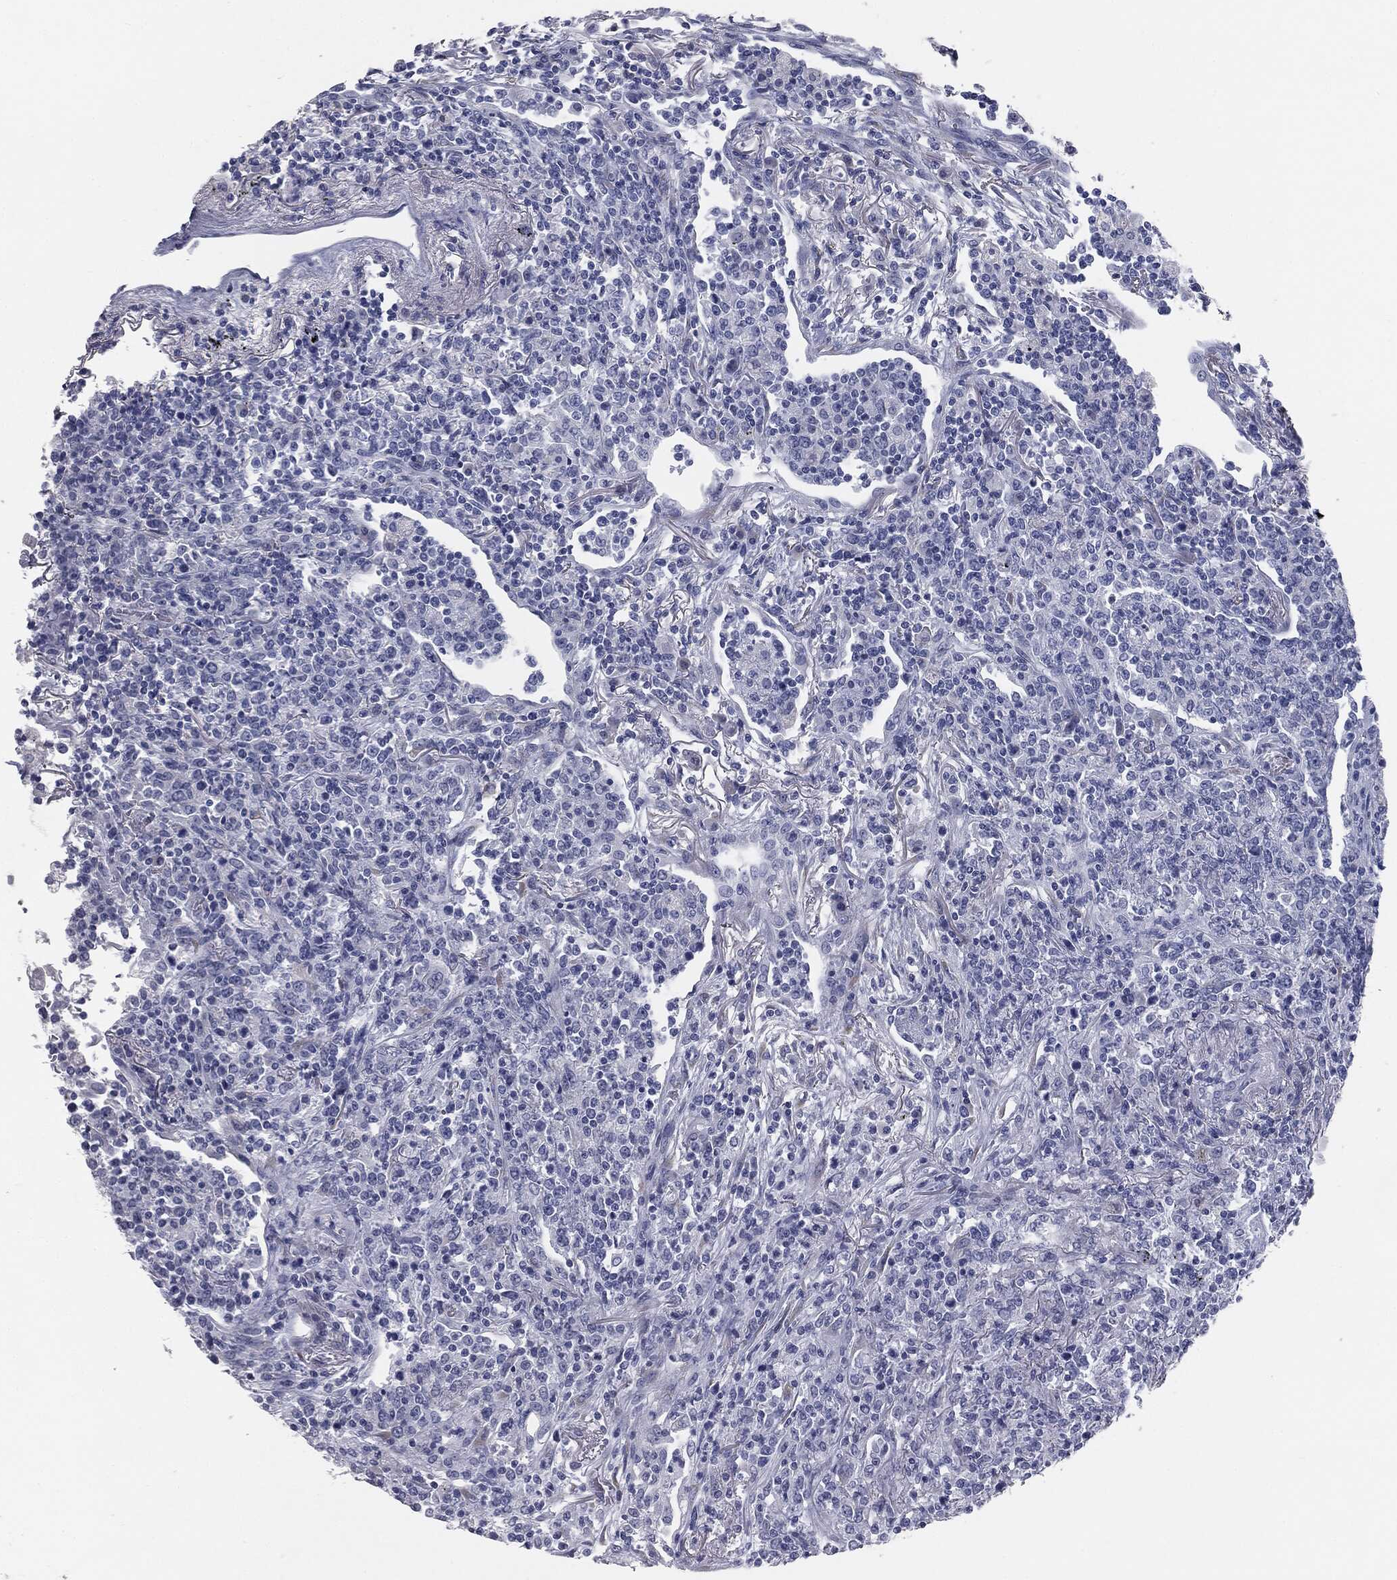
{"staining": {"intensity": "negative", "quantity": "none", "location": "none"}, "tissue": "lymphoma", "cell_type": "Tumor cells", "image_type": "cancer", "snomed": [{"axis": "morphology", "description": "Malignant lymphoma, non-Hodgkin's type, High grade"}, {"axis": "topography", "description": "Lung"}], "caption": "Protein analysis of high-grade malignant lymphoma, non-Hodgkin's type exhibits no significant positivity in tumor cells.", "gene": "MUC5AC", "patient": {"sex": "male", "age": 79}}